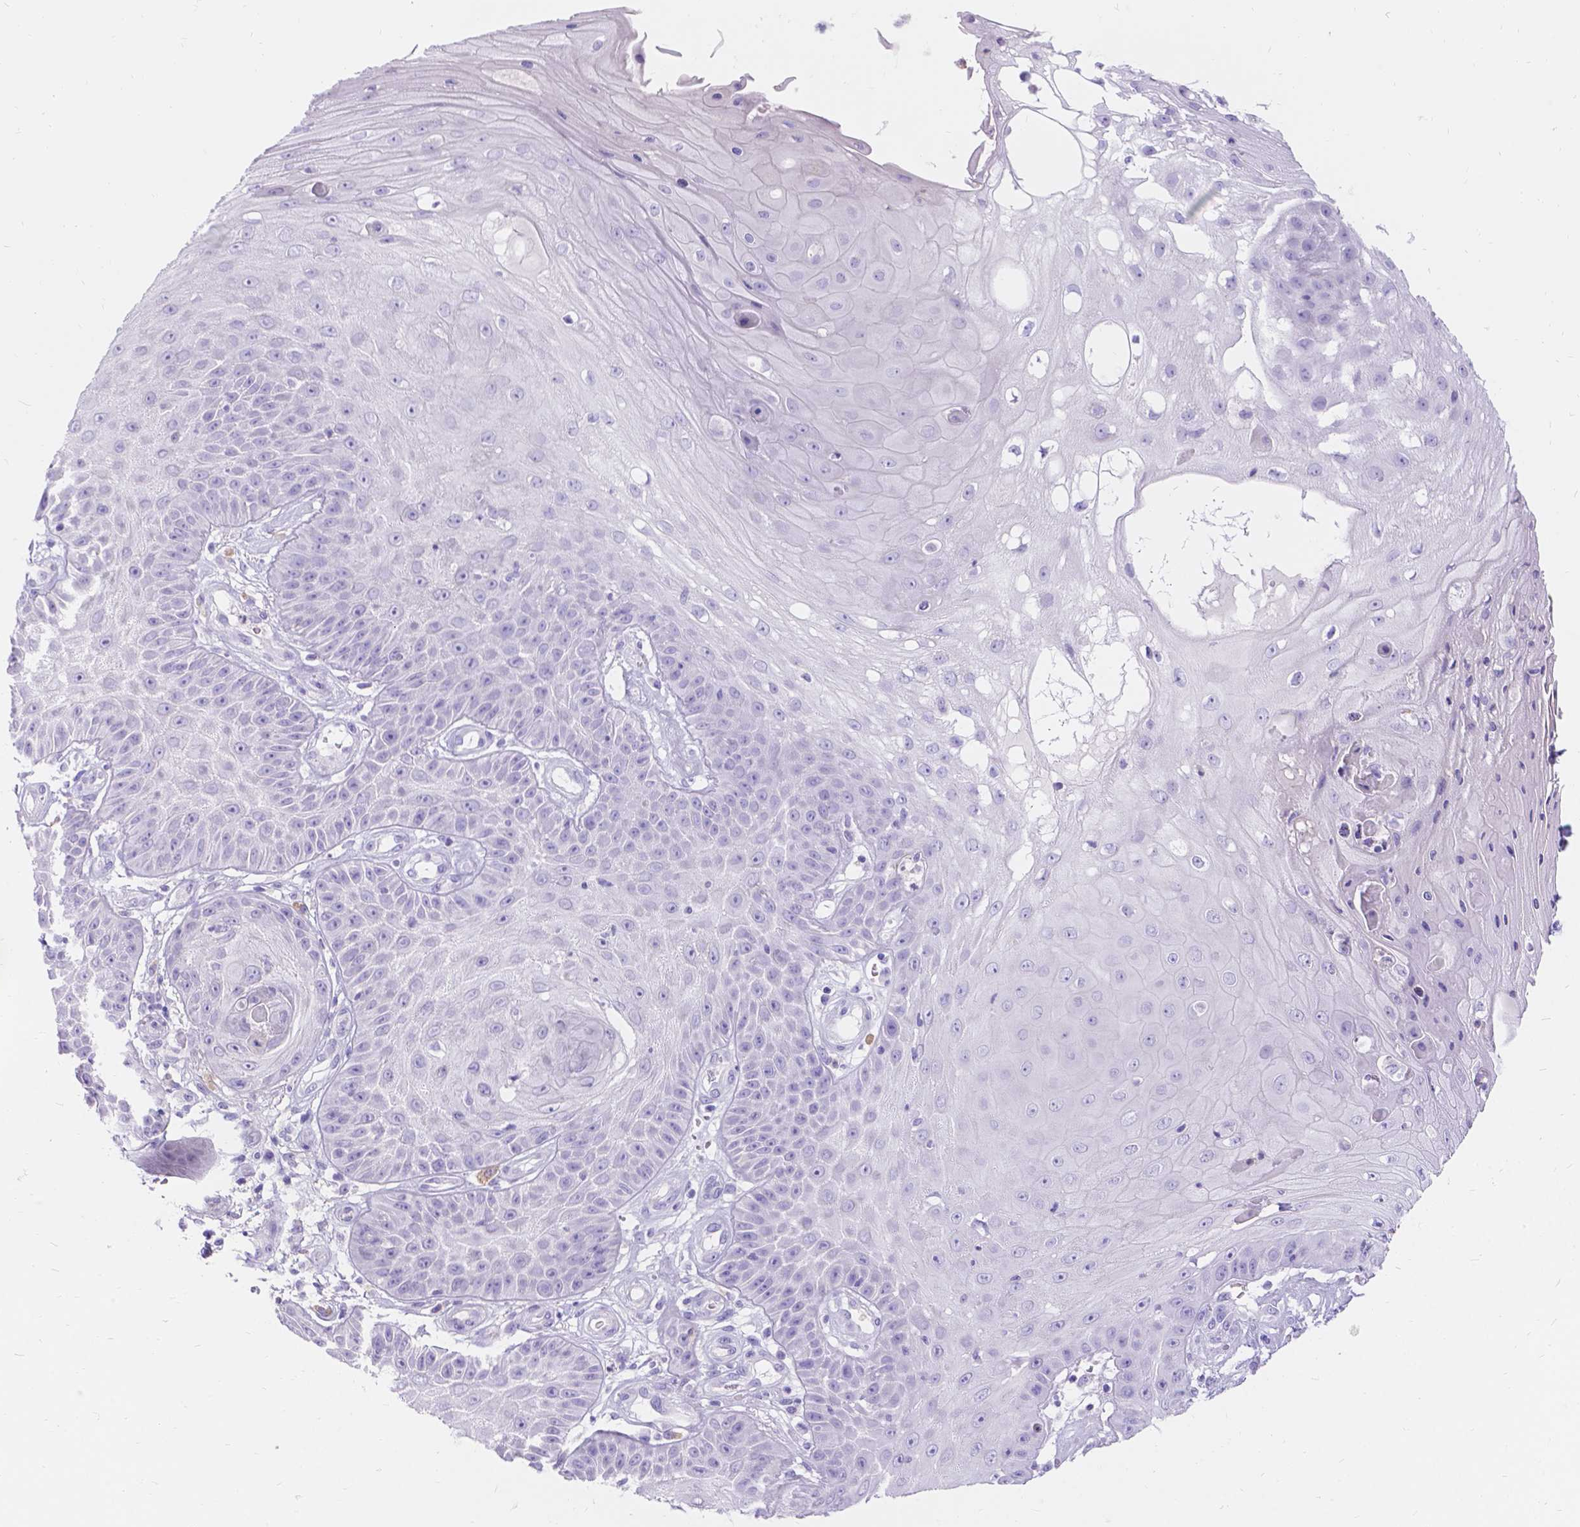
{"staining": {"intensity": "negative", "quantity": "none", "location": "none"}, "tissue": "skin cancer", "cell_type": "Tumor cells", "image_type": "cancer", "snomed": [{"axis": "morphology", "description": "Squamous cell carcinoma, NOS"}, {"axis": "topography", "description": "Skin"}], "caption": "The image shows no staining of tumor cells in skin squamous cell carcinoma.", "gene": "GNRHR", "patient": {"sex": "male", "age": 70}}